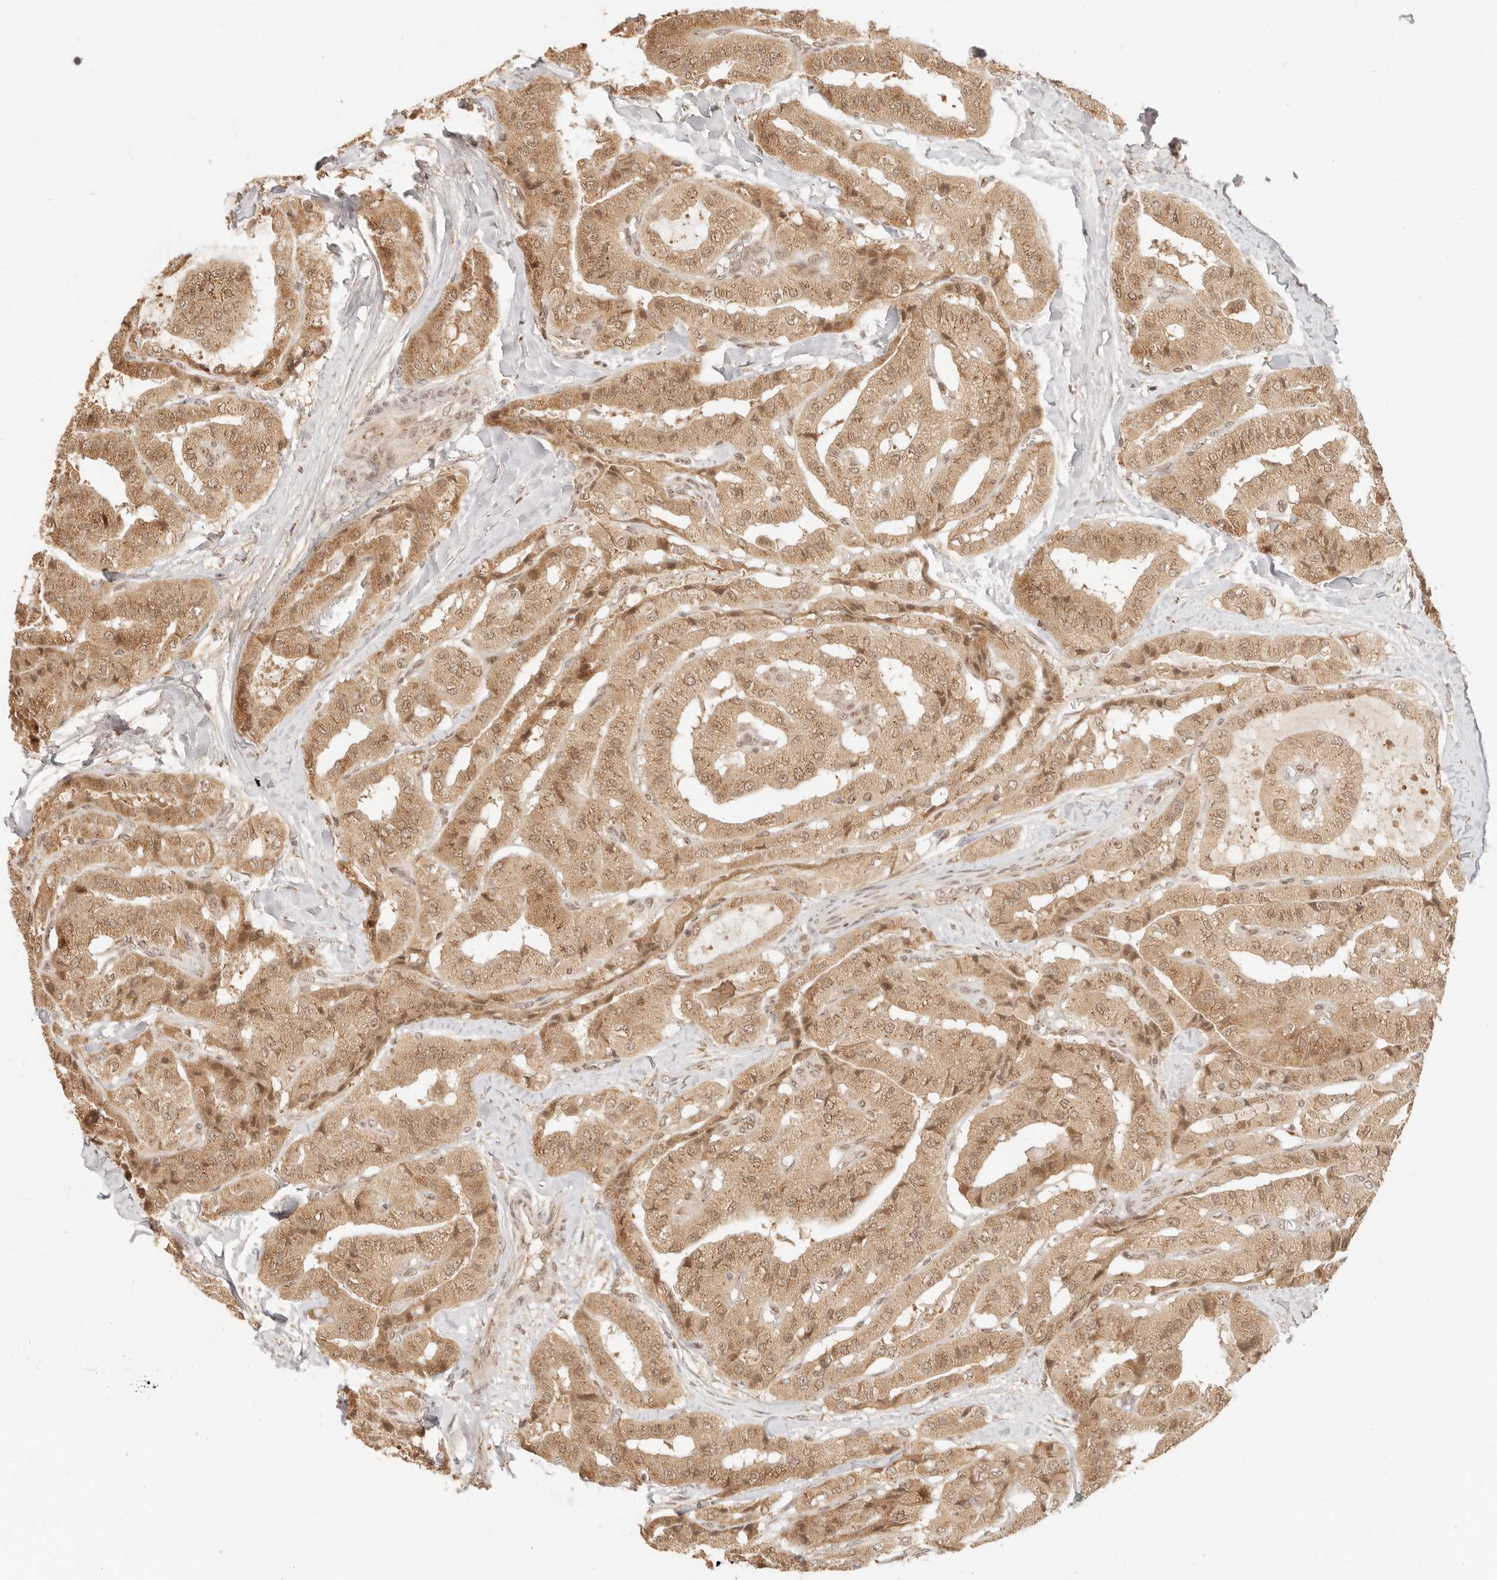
{"staining": {"intensity": "moderate", "quantity": ">75%", "location": "cytoplasmic/membranous,nuclear"}, "tissue": "thyroid cancer", "cell_type": "Tumor cells", "image_type": "cancer", "snomed": [{"axis": "morphology", "description": "Papillary adenocarcinoma, NOS"}, {"axis": "topography", "description": "Thyroid gland"}], "caption": "Thyroid papillary adenocarcinoma tissue shows moderate cytoplasmic/membranous and nuclear staining in about >75% of tumor cells, visualized by immunohistochemistry.", "gene": "INTS11", "patient": {"sex": "female", "age": 59}}